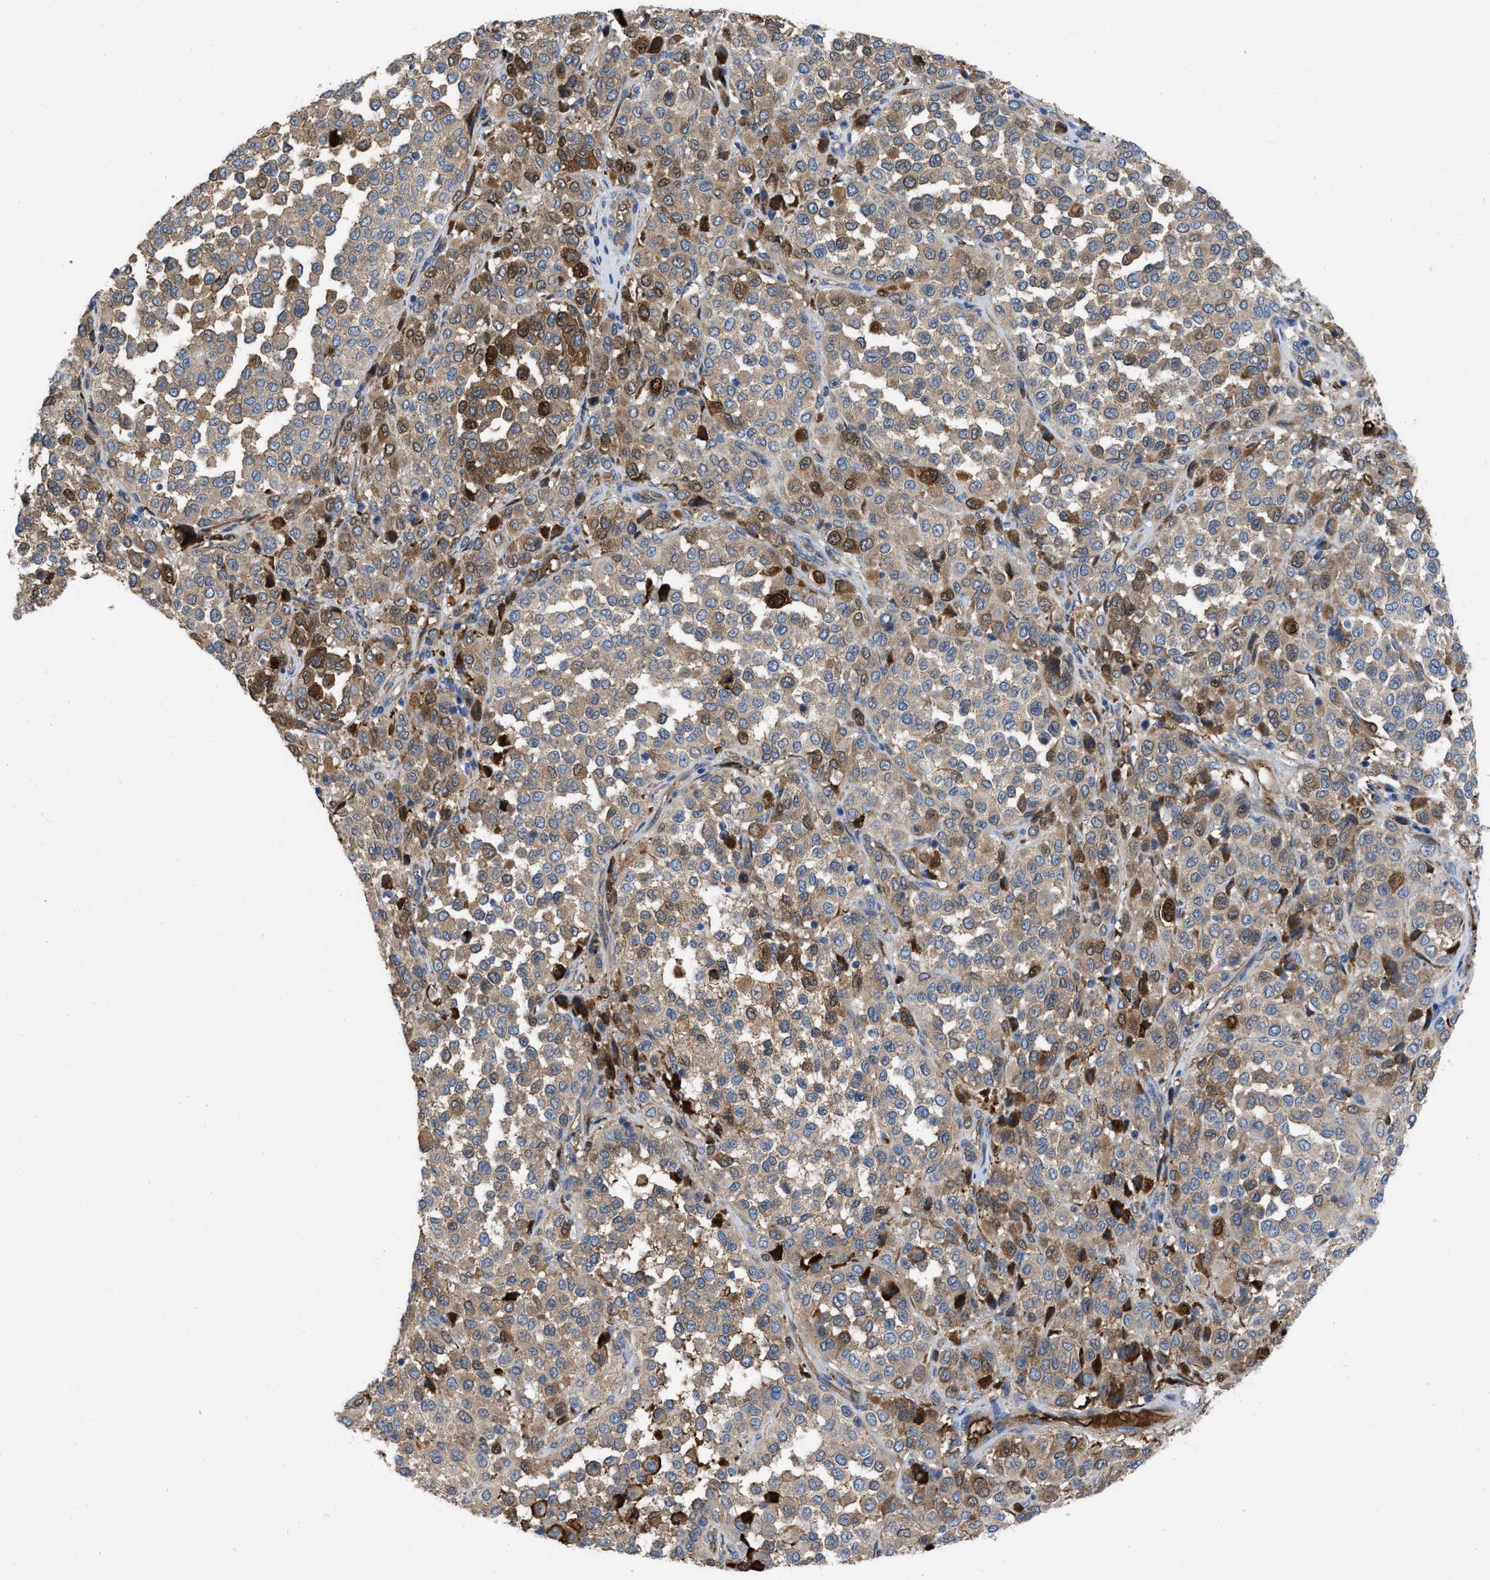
{"staining": {"intensity": "weak", "quantity": ">75%", "location": "cytoplasmic/membranous"}, "tissue": "melanoma", "cell_type": "Tumor cells", "image_type": "cancer", "snomed": [{"axis": "morphology", "description": "Malignant melanoma, Metastatic site"}, {"axis": "topography", "description": "Pancreas"}], "caption": "IHC of human malignant melanoma (metastatic site) shows low levels of weak cytoplasmic/membranous positivity in approximately >75% of tumor cells.", "gene": "TRIOBP", "patient": {"sex": "female", "age": 30}}